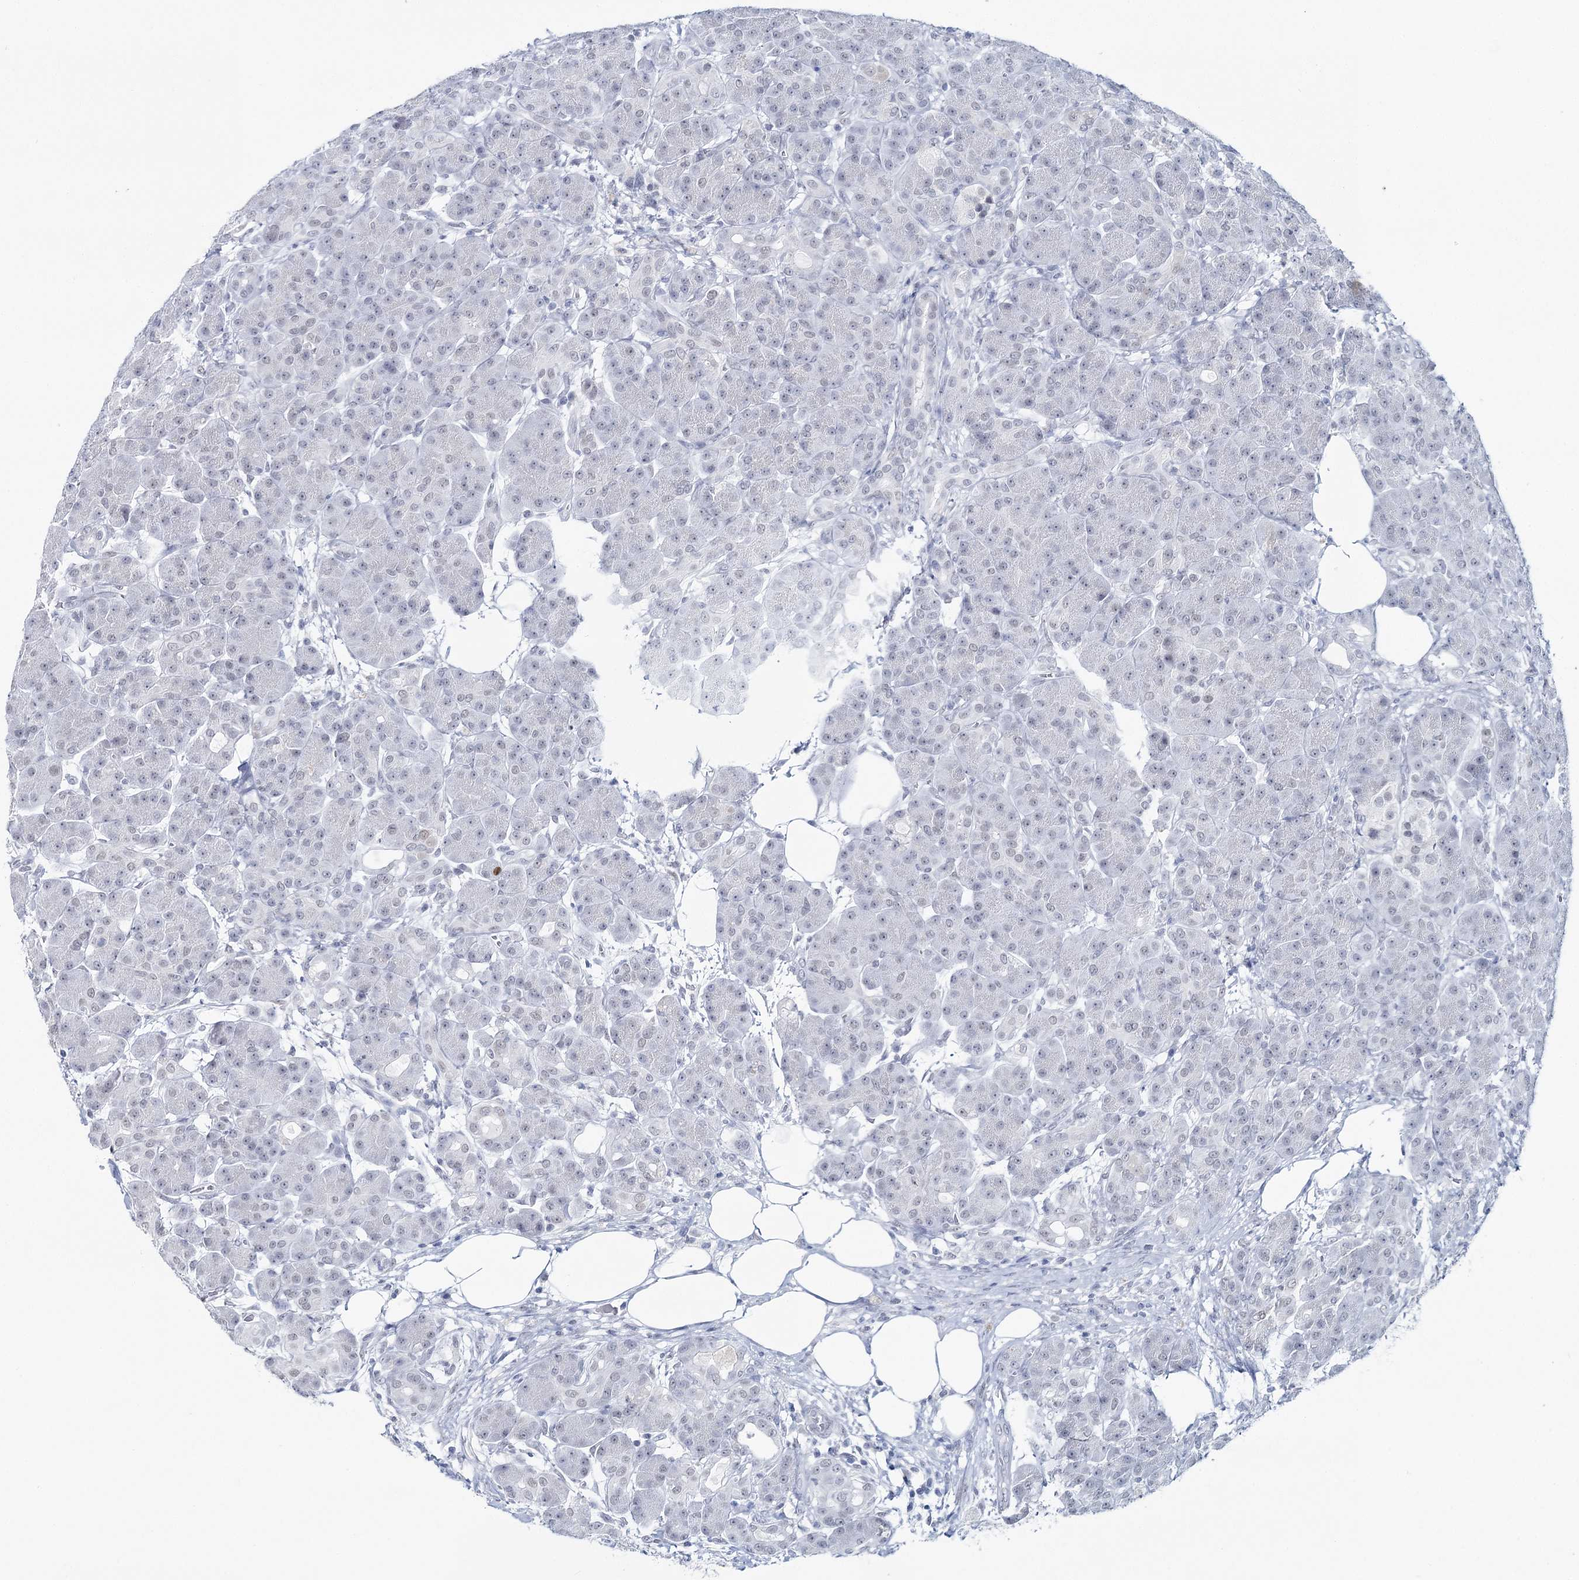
{"staining": {"intensity": "weak", "quantity": "25%-75%", "location": "nuclear"}, "tissue": "pancreas", "cell_type": "Exocrine glandular cells", "image_type": "normal", "snomed": [{"axis": "morphology", "description": "Normal tissue, NOS"}, {"axis": "topography", "description": "Pancreas"}], "caption": "Pancreas stained for a protein exhibits weak nuclear positivity in exocrine glandular cells.", "gene": "ZC3H8", "patient": {"sex": "male", "age": 63}}